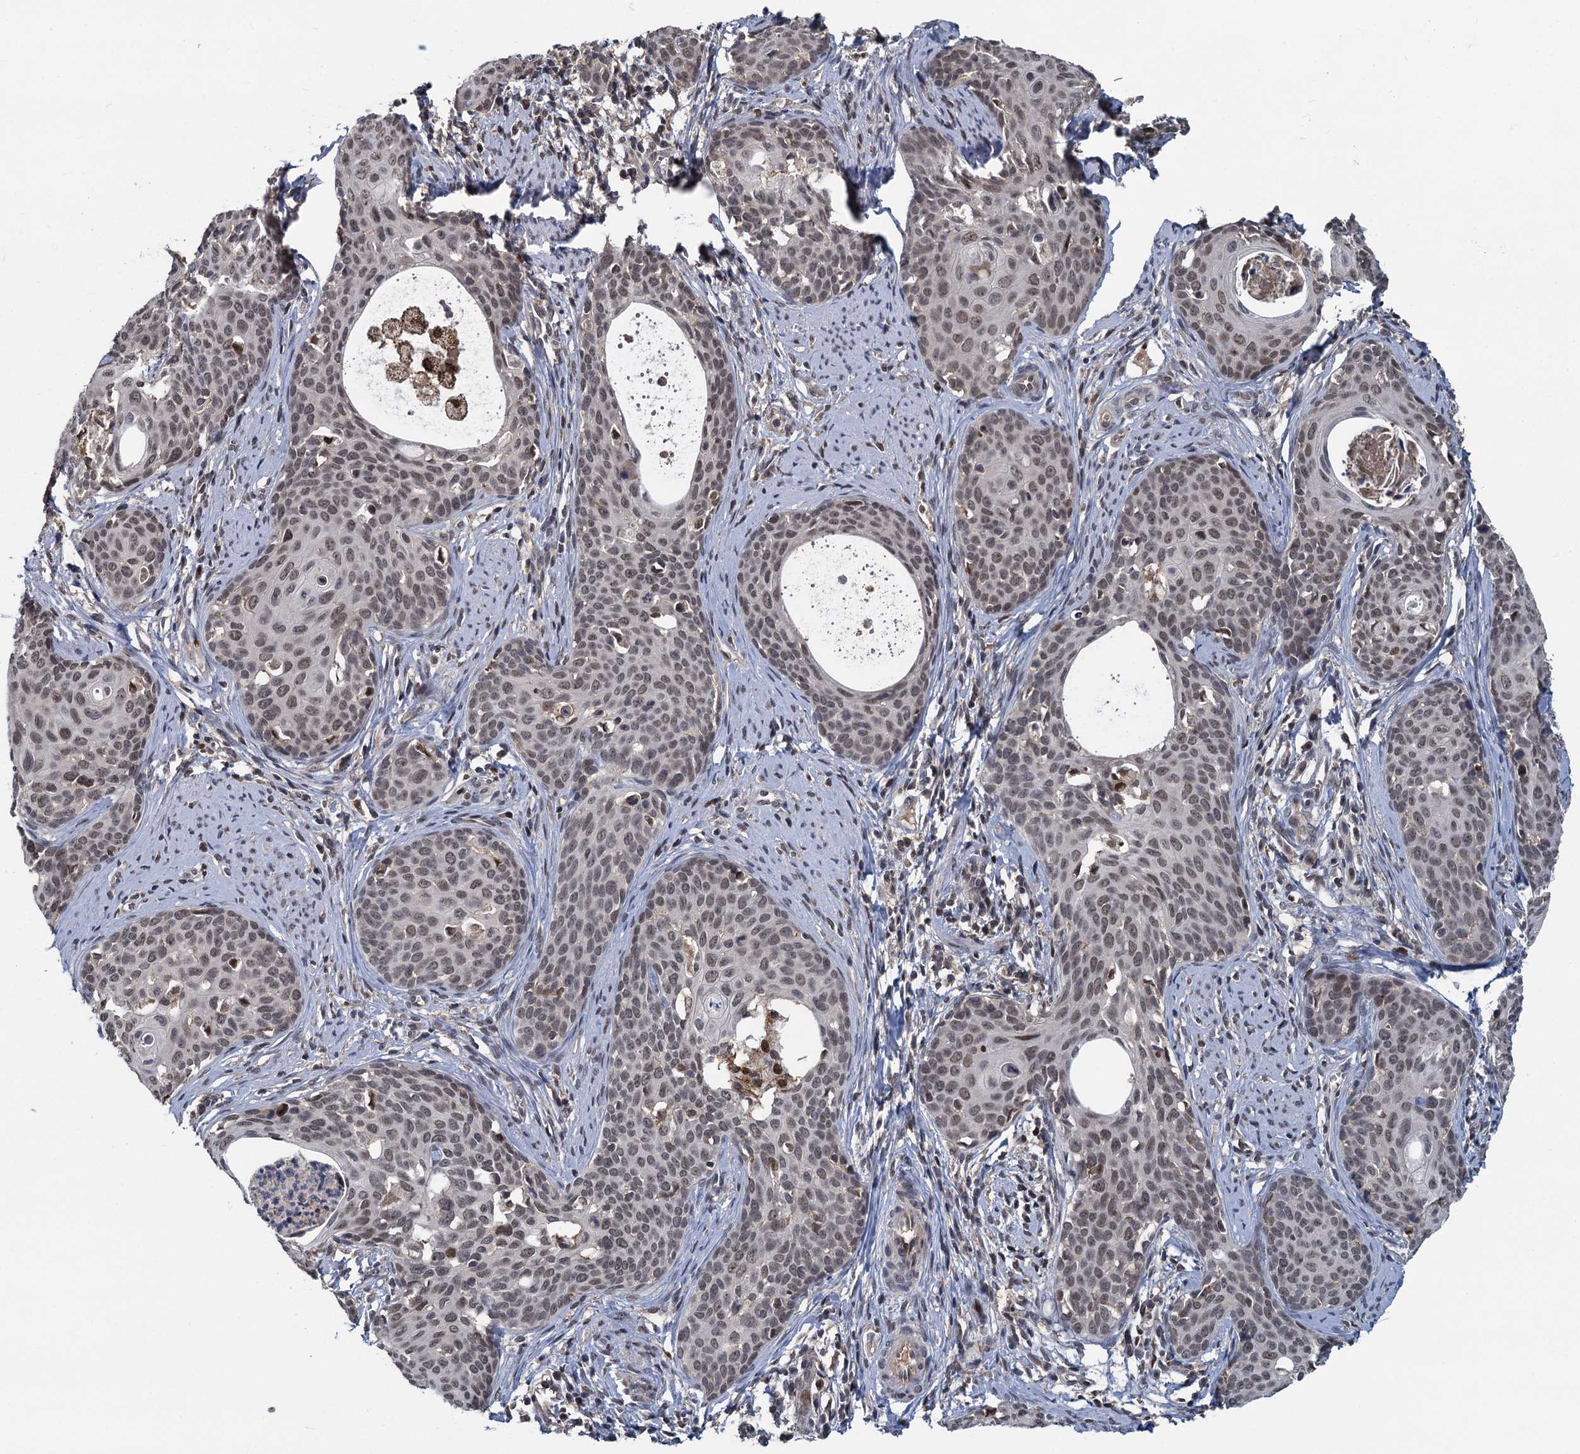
{"staining": {"intensity": "moderate", "quantity": ">75%", "location": "nuclear"}, "tissue": "cervical cancer", "cell_type": "Tumor cells", "image_type": "cancer", "snomed": [{"axis": "morphology", "description": "Squamous cell carcinoma, NOS"}, {"axis": "topography", "description": "Cervix"}], "caption": "This histopathology image displays cervical squamous cell carcinoma stained with immunohistochemistry (IHC) to label a protein in brown. The nuclear of tumor cells show moderate positivity for the protein. Nuclei are counter-stained blue.", "gene": "FANCI", "patient": {"sex": "female", "age": 52}}